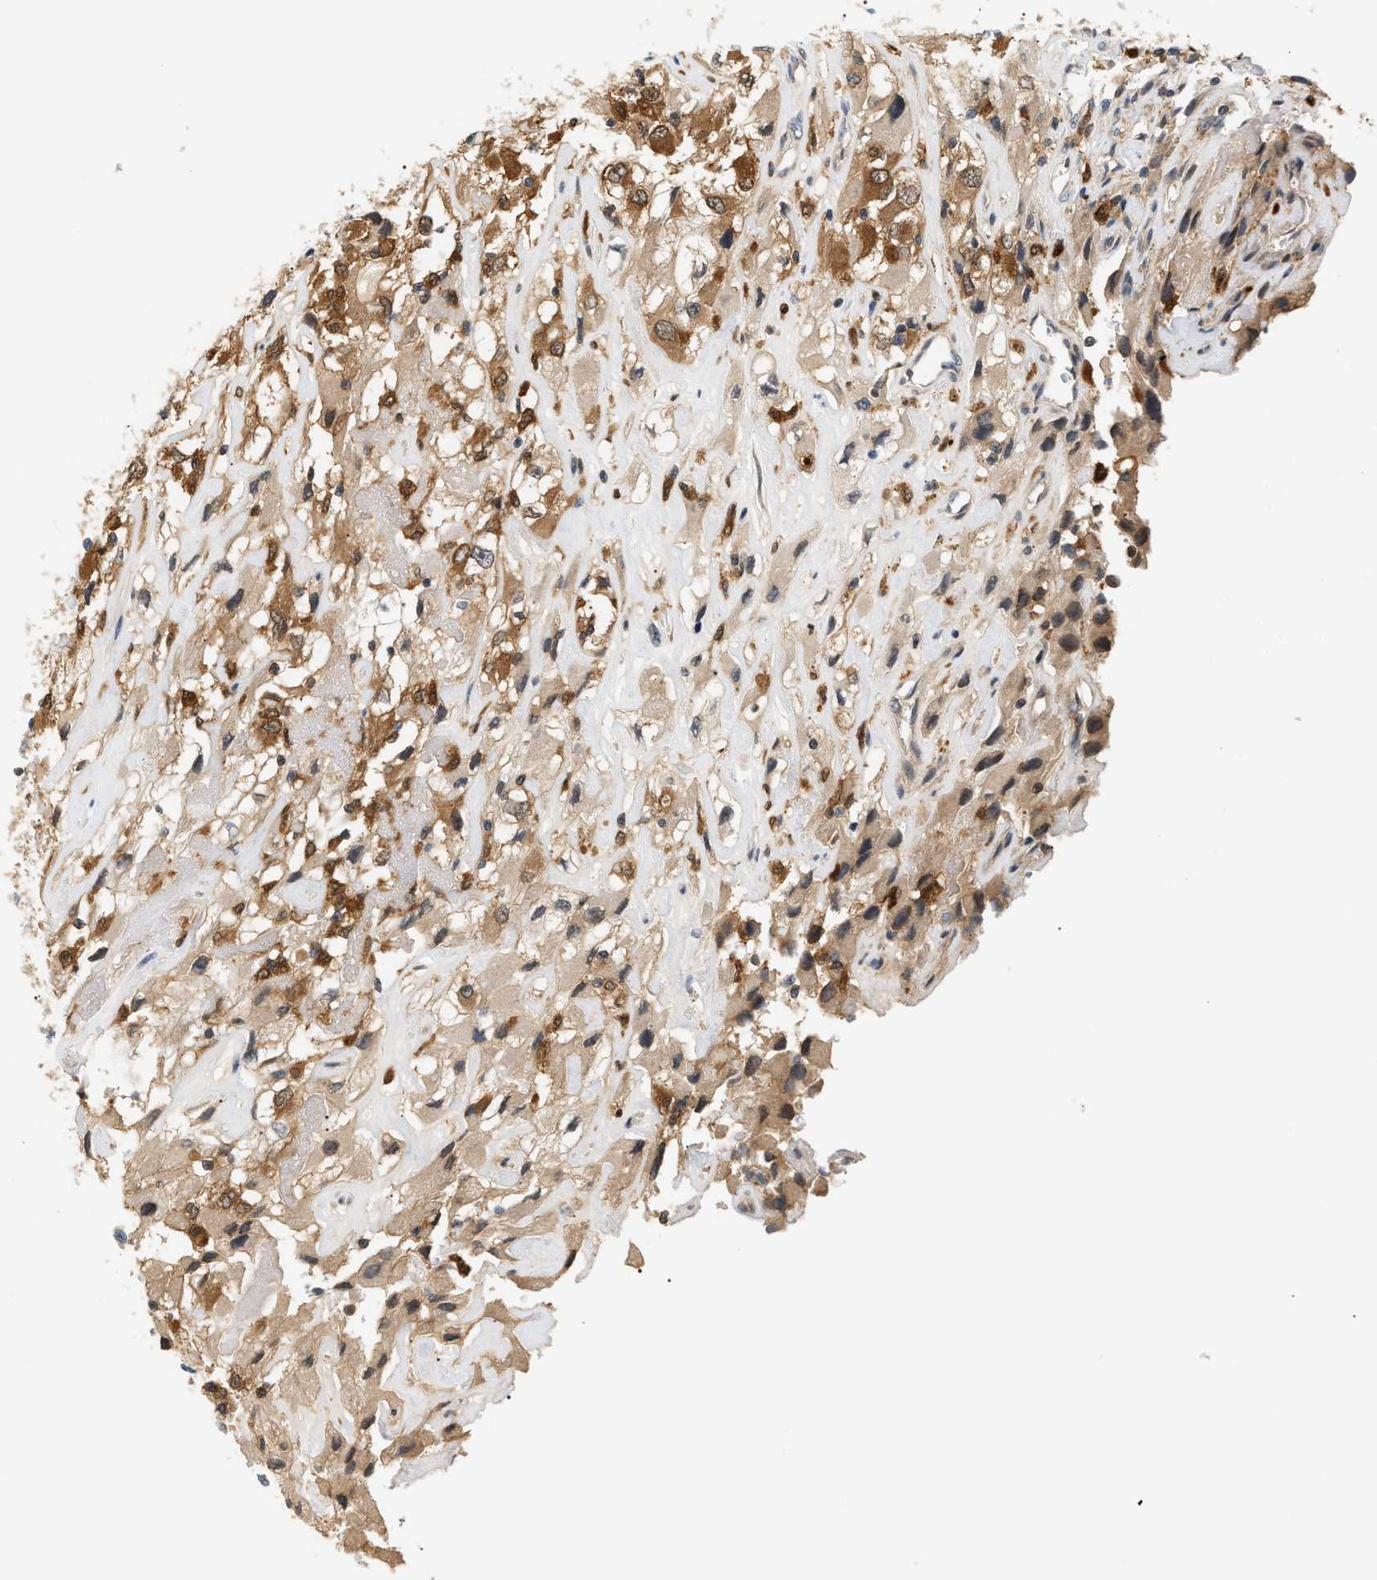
{"staining": {"intensity": "moderate", "quantity": "25%-75%", "location": "cytoplasmic/membranous"}, "tissue": "renal cancer", "cell_type": "Tumor cells", "image_type": "cancer", "snomed": [{"axis": "morphology", "description": "Adenocarcinoma, NOS"}, {"axis": "topography", "description": "Kidney"}], "caption": "An image of renal adenocarcinoma stained for a protein exhibits moderate cytoplasmic/membranous brown staining in tumor cells.", "gene": "PYCARD", "patient": {"sex": "female", "age": 52}}